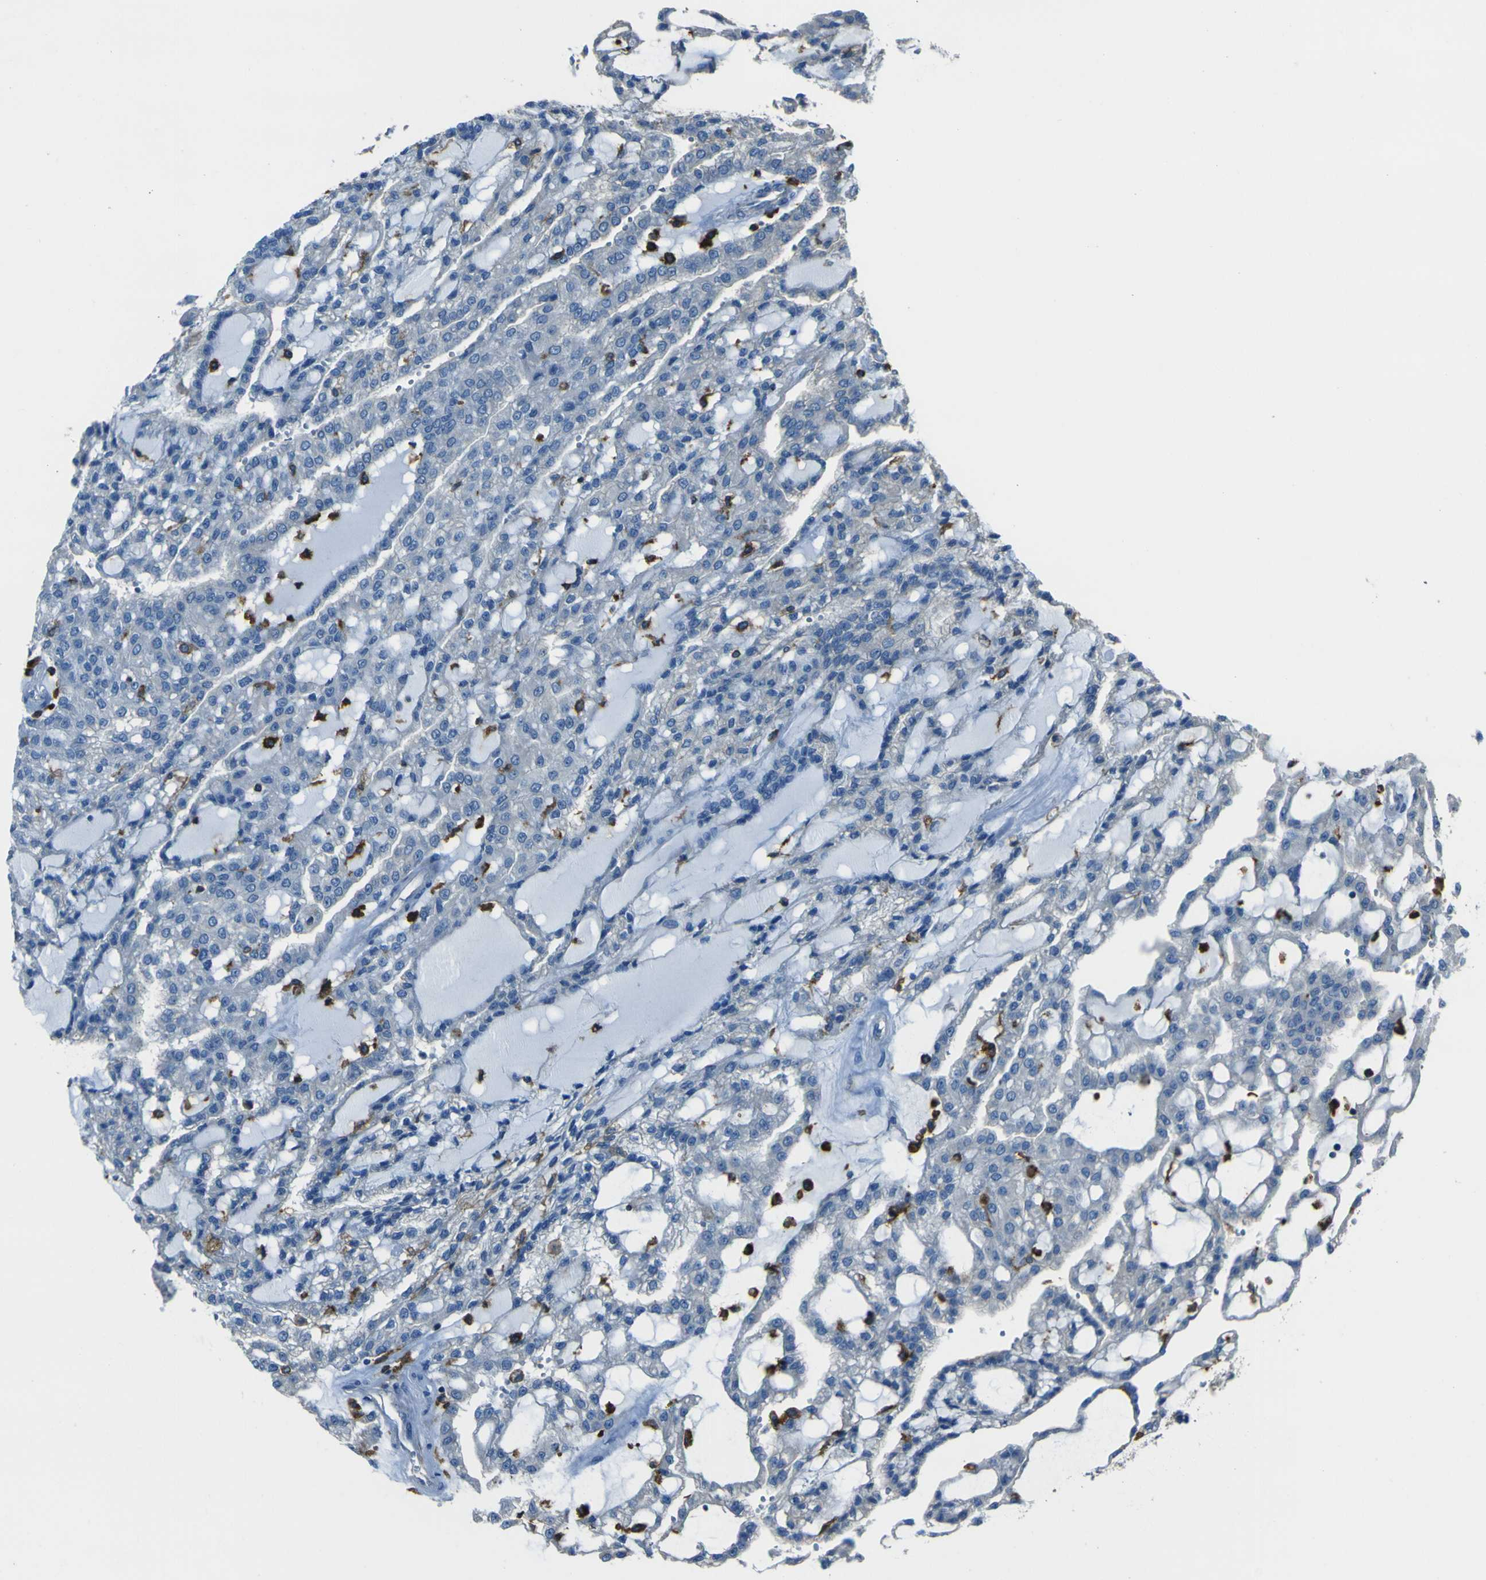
{"staining": {"intensity": "negative", "quantity": "none", "location": "none"}, "tissue": "renal cancer", "cell_type": "Tumor cells", "image_type": "cancer", "snomed": [{"axis": "morphology", "description": "Adenocarcinoma, NOS"}, {"axis": "topography", "description": "Kidney"}], "caption": "IHC of human renal cancer displays no expression in tumor cells.", "gene": "LAIR1", "patient": {"sex": "male", "age": 63}}